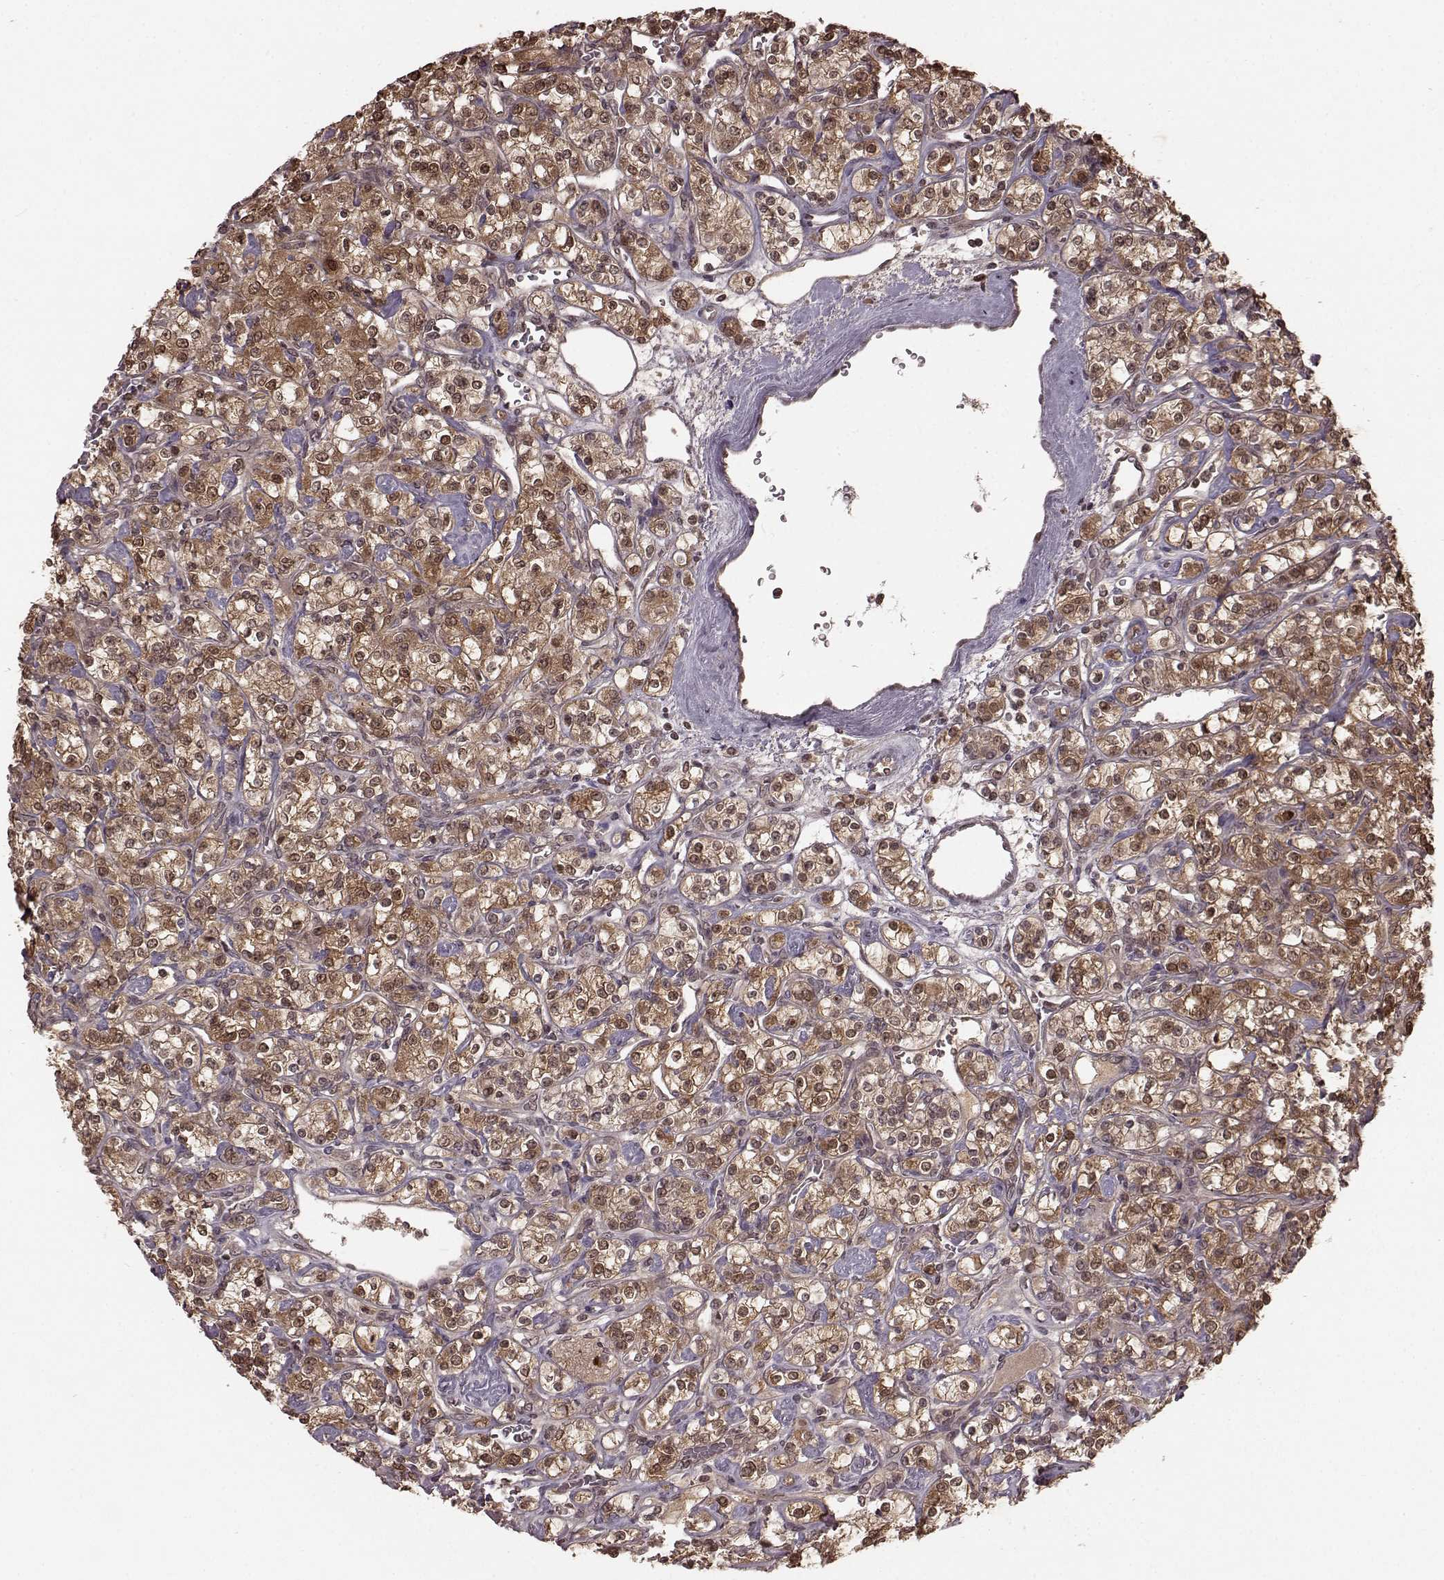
{"staining": {"intensity": "moderate", "quantity": ">75%", "location": "cytoplasmic/membranous,nuclear"}, "tissue": "renal cancer", "cell_type": "Tumor cells", "image_type": "cancer", "snomed": [{"axis": "morphology", "description": "Adenocarcinoma, NOS"}, {"axis": "topography", "description": "Kidney"}], "caption": "Immunohistochemical staining of human renal adenocarcinoma shows moderate cytoplasmic/membranous and nuclear protein expression in about >75% of tumor cells. (DAB = brown stain, brightfield microscopy at high magnification).", "gene": "GSS", "patient": {"sex": "male", "age": 77}}